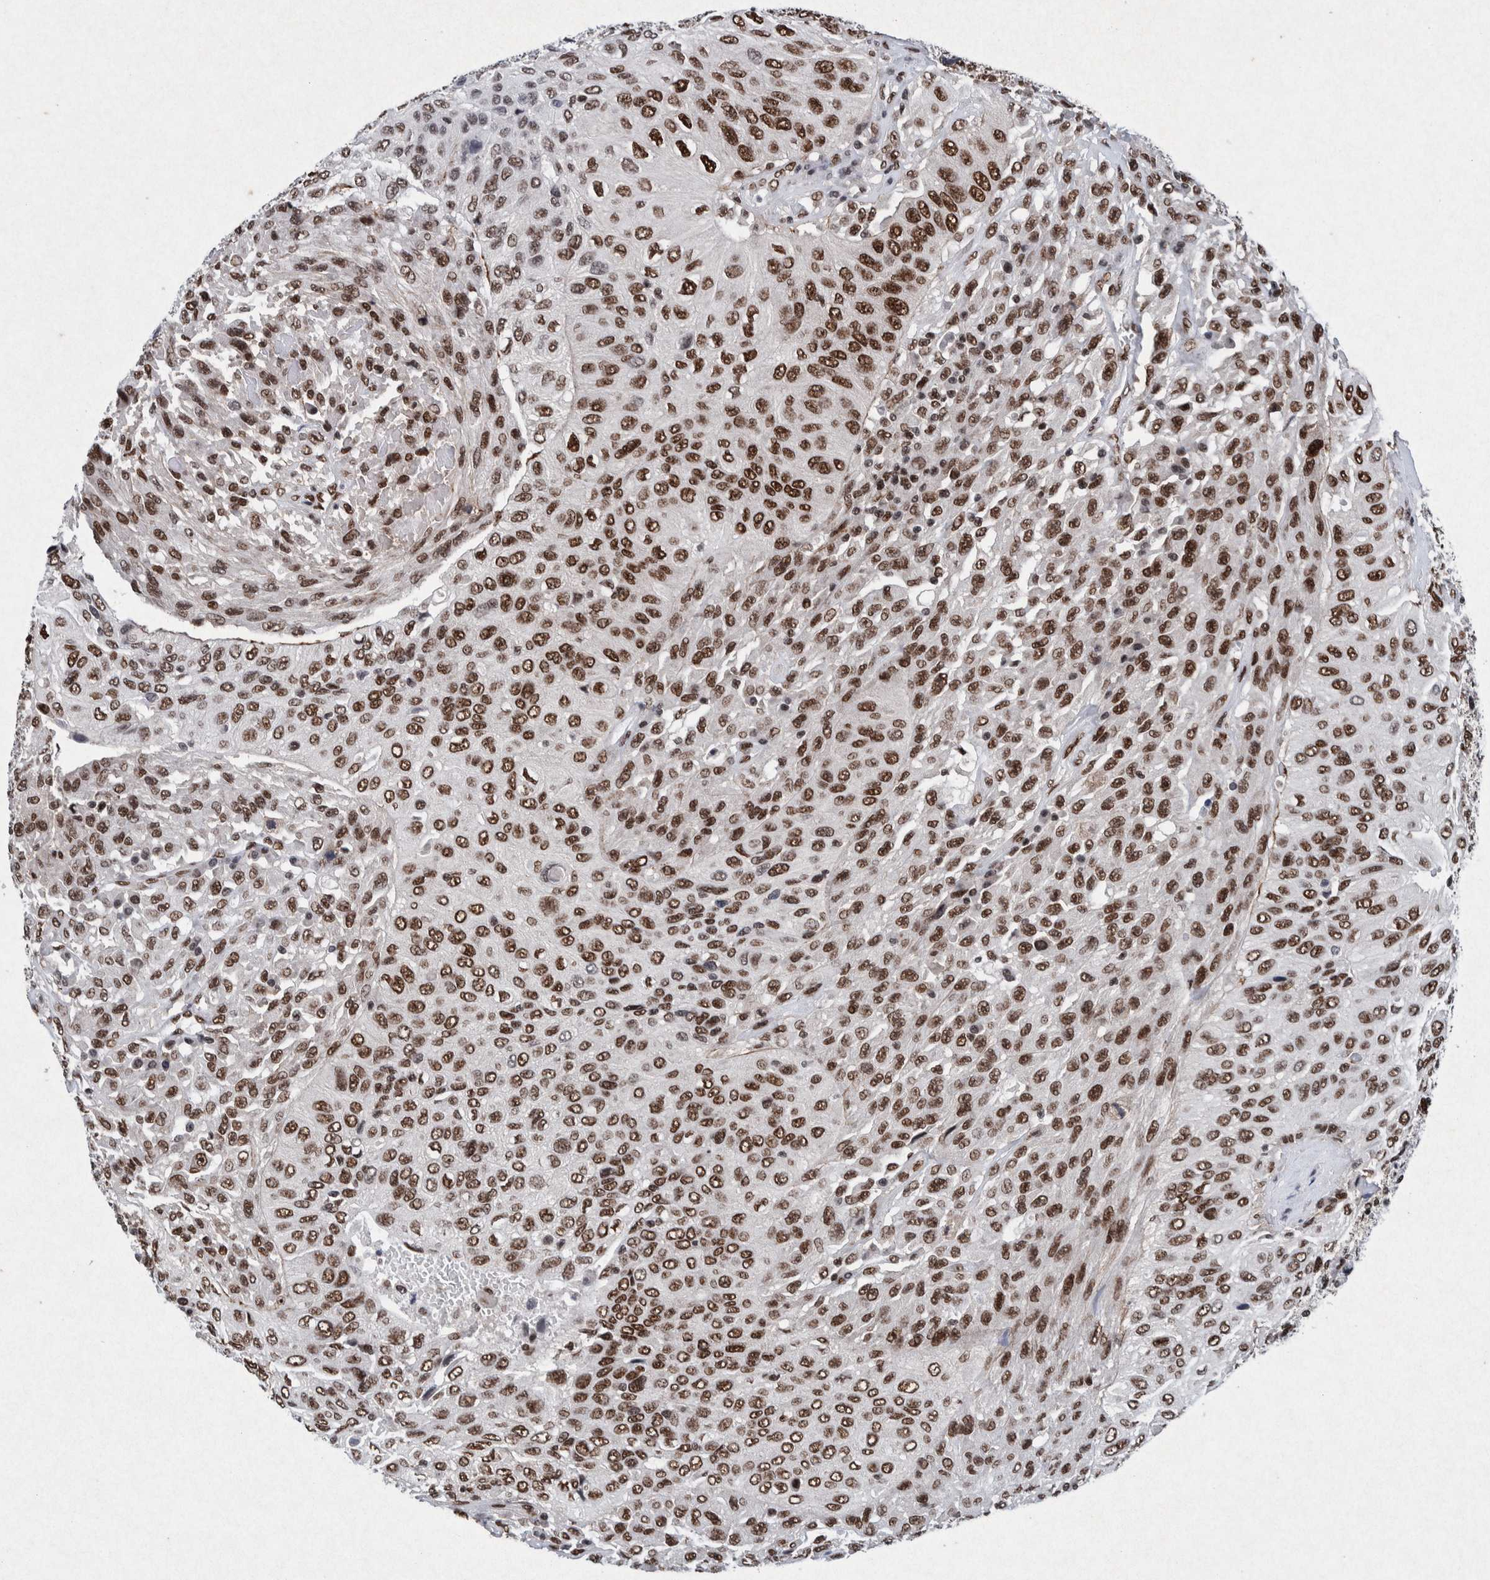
{"staining": {"intensity": "strong", "quantity": ">75%", "location": "nuclear"}, "tissue": "urothelial cancer", "cell_type": "Tumor cells", "image_type": "cancer", "snomed": [{"axis": "morphology", "description": "Urothelial carcinoma, High grade"}, {"axis": "topography", "description": "Urinary bladder"}], "caption": "IHC of human urothelial cancer exhibits high levels of strong nuclear positivity in about >75% of tumor cells.", "gene": "TAF10", "patient": {"sex": "male", "age": 66}}